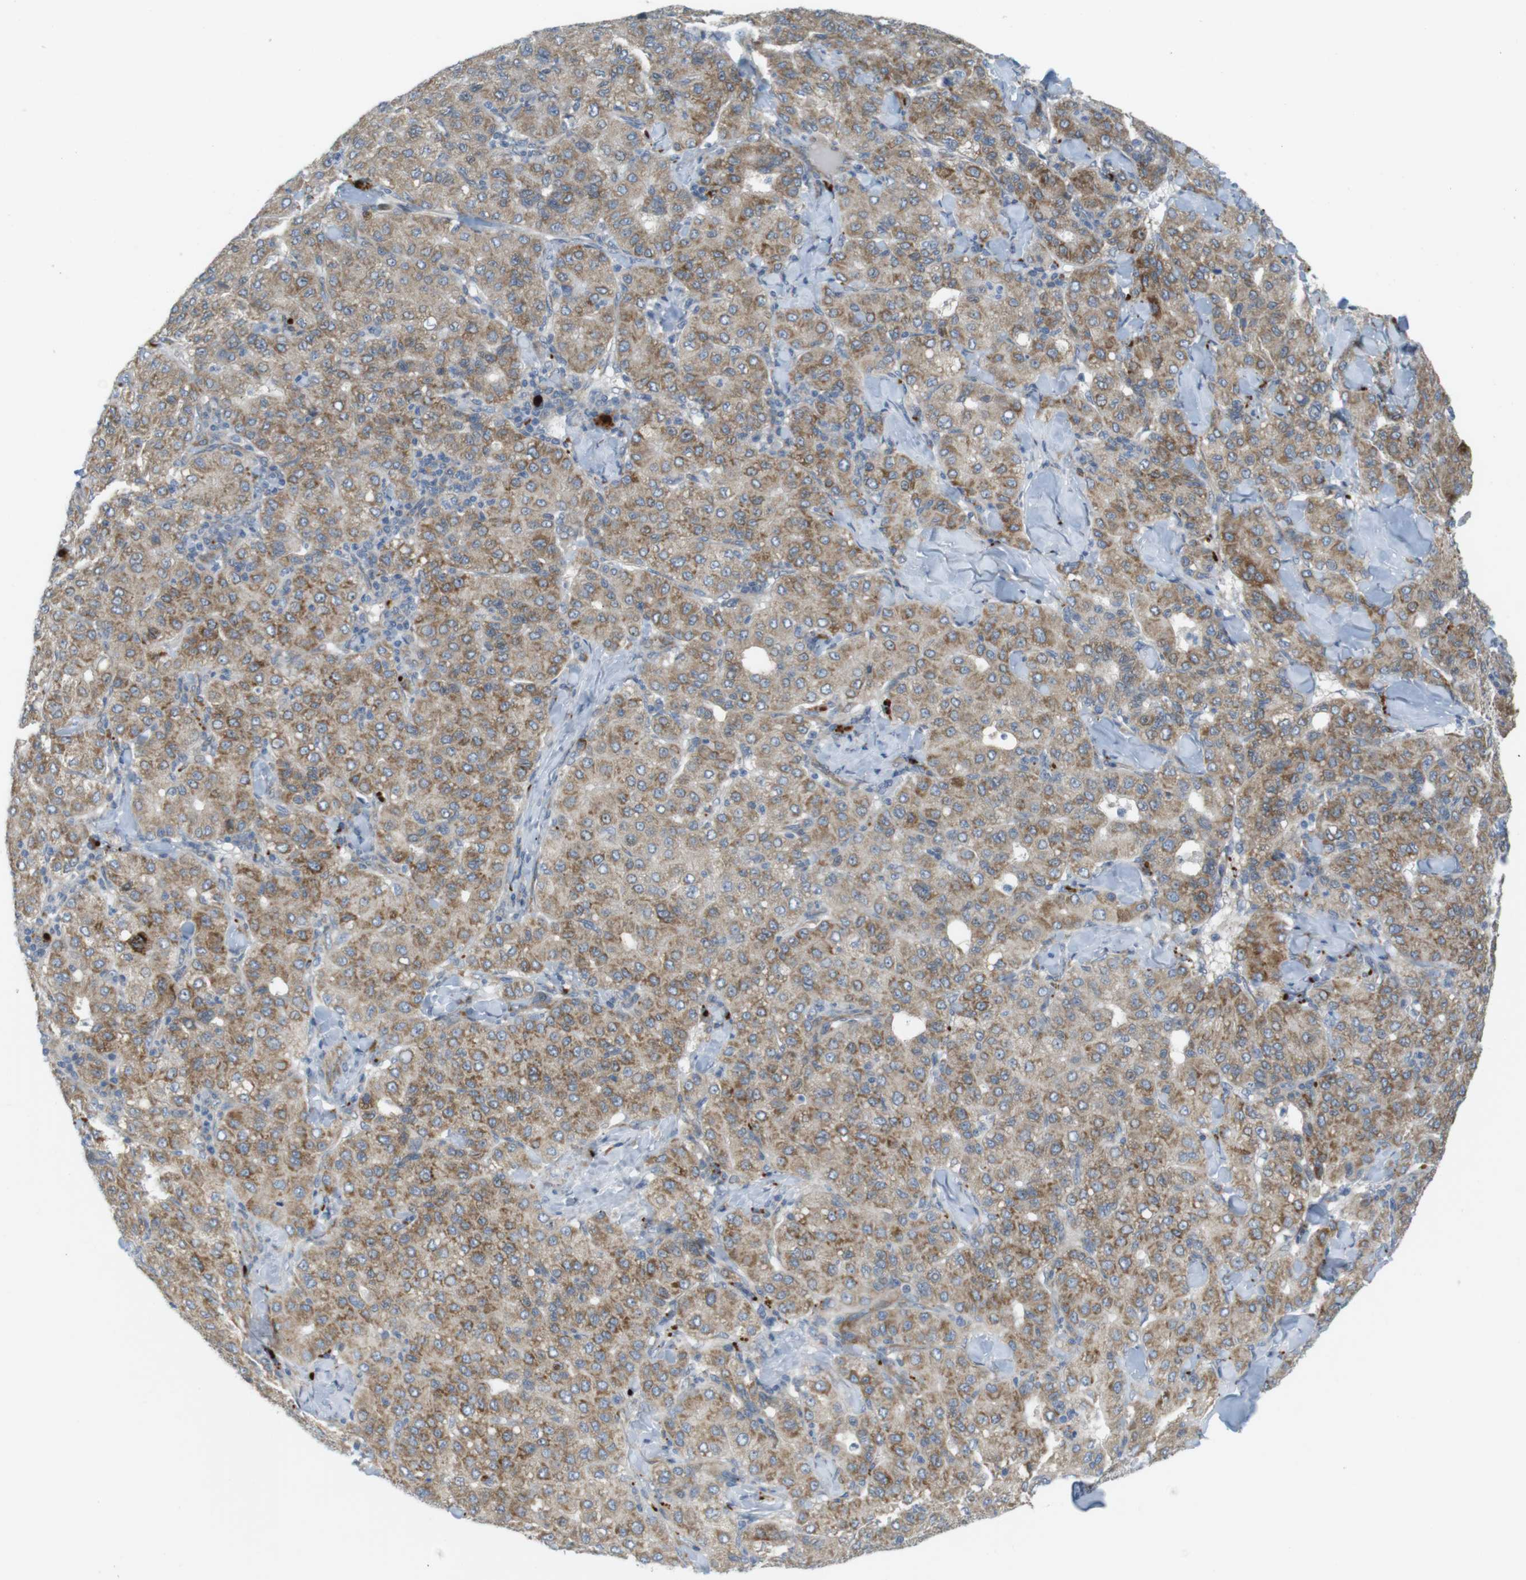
{"staining": {"intensity": "moderate", "quantity": ">75%", "location": "cytoplasmic/membranous"}, "tissue": "liver cancer", "cell_type": "Tumor cells", "image_type": "cancer", "snomed": [{"axis": "morphology", "description": "Carcinoma, Hepatocellular, NOS"}, {"axis": "topography", "description": "Liver"}], "caption": "Approximately >75% of tumor cells in hepatocellular carcinoma (liver) reveal moderate cytoplasmic/membranous protein staining as visualized by brown immunohistochemical staining.", "gene": "GJC3", "patient": {"sex": "male", "age": 65}}